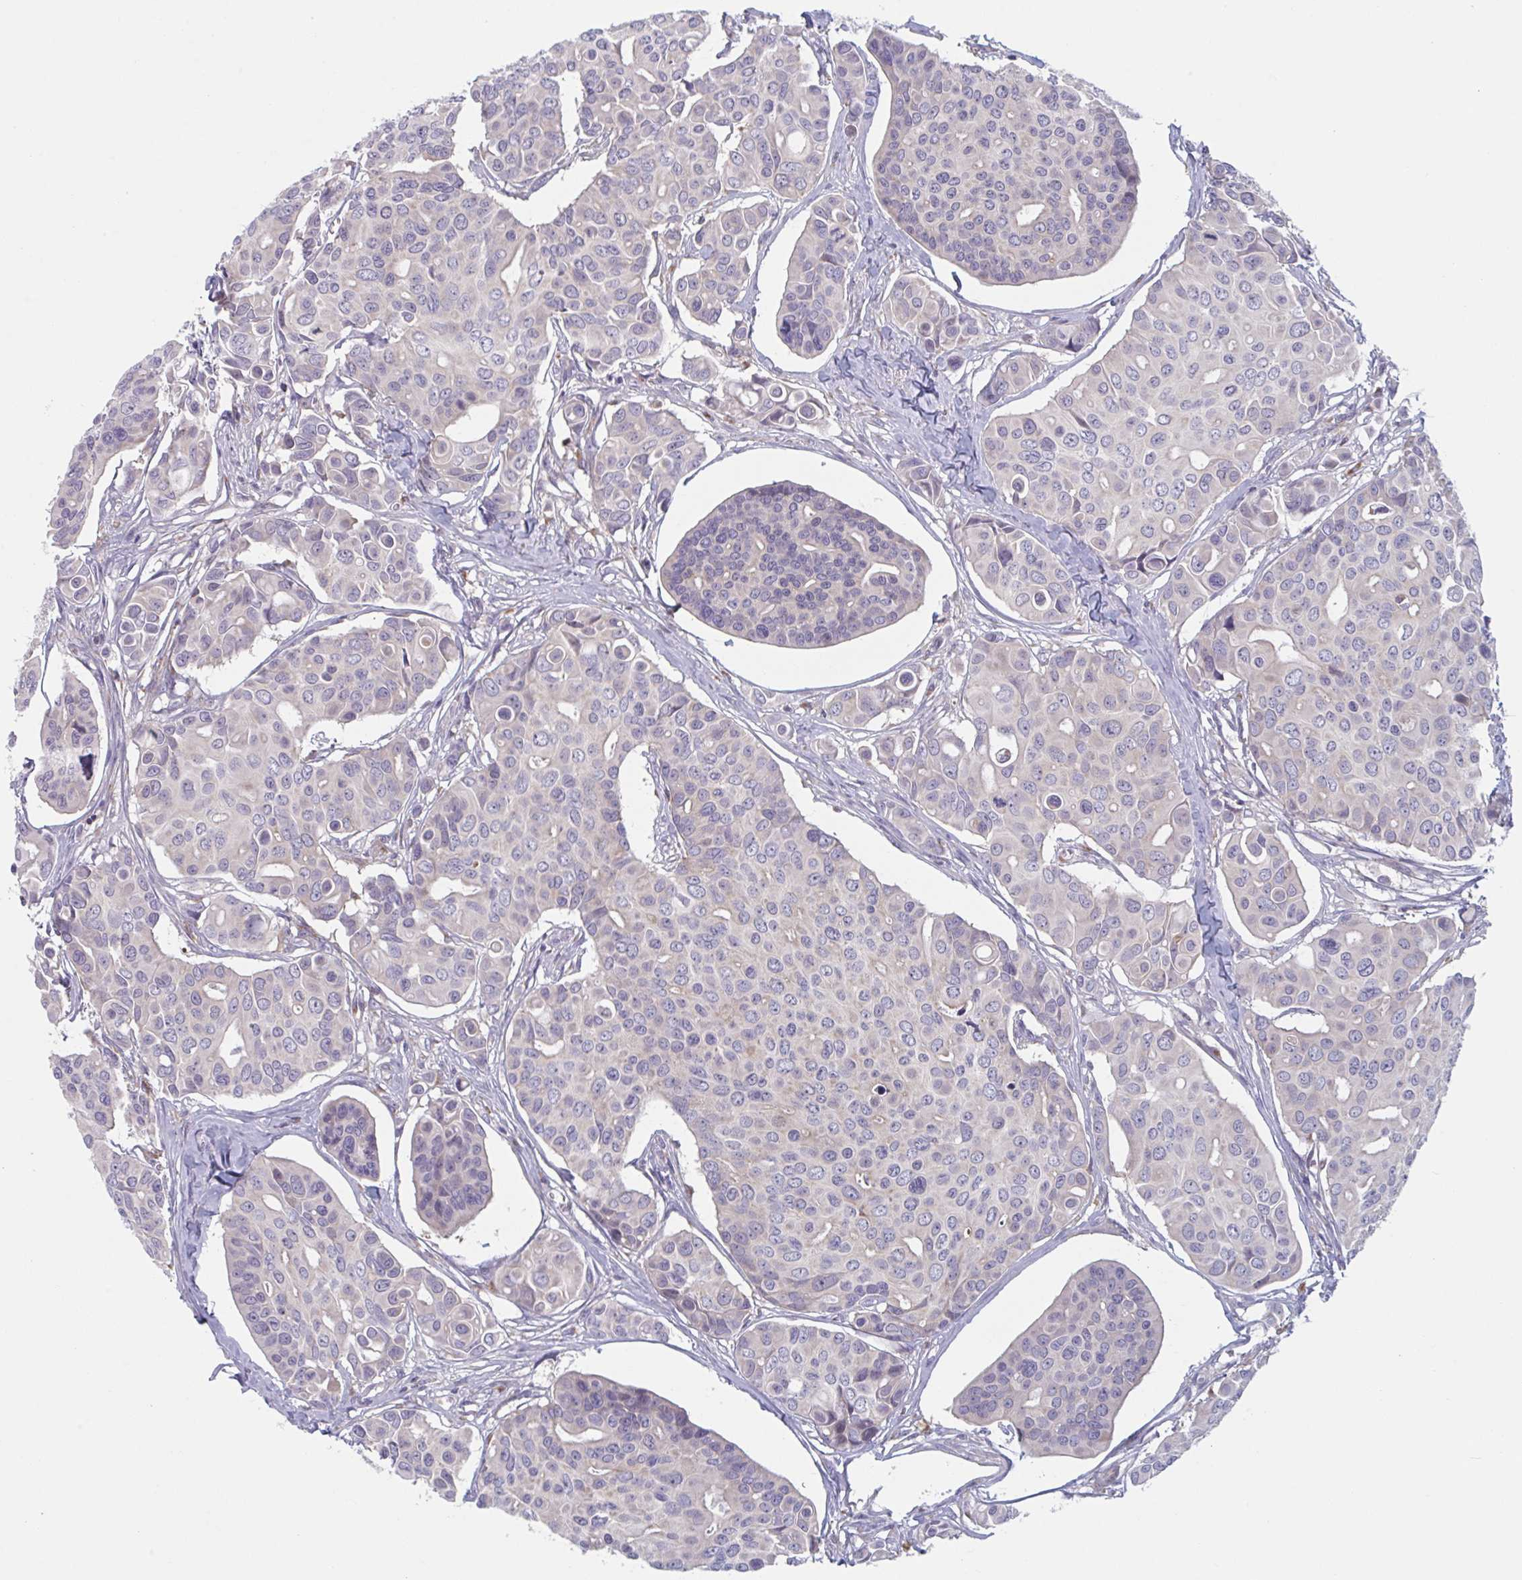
{"staining": {"intensity": "negative", "quantity": "none", "location": "none"}, "tissue": "breast cancer", "cell_type": "Tumor cells", "image_type": "cancer", "snomed": [{"axis": "morphology", "description": "Normal tissue, NOS"}, {"axis": "morphology", "description": "Duct carcinoma"}, {"axis": "topography", "description": "Skin"}, {"axis": "topography", "description": "Breast"}], "caption": "Immunohistochemical staining of breast cancer (intraductal carcinoma) shows no significant positivity in tumor cells. Nuclei are stained in blue.", "gene": "NIPSNAP1", "patient": {"sex": "female", "age": 54}}